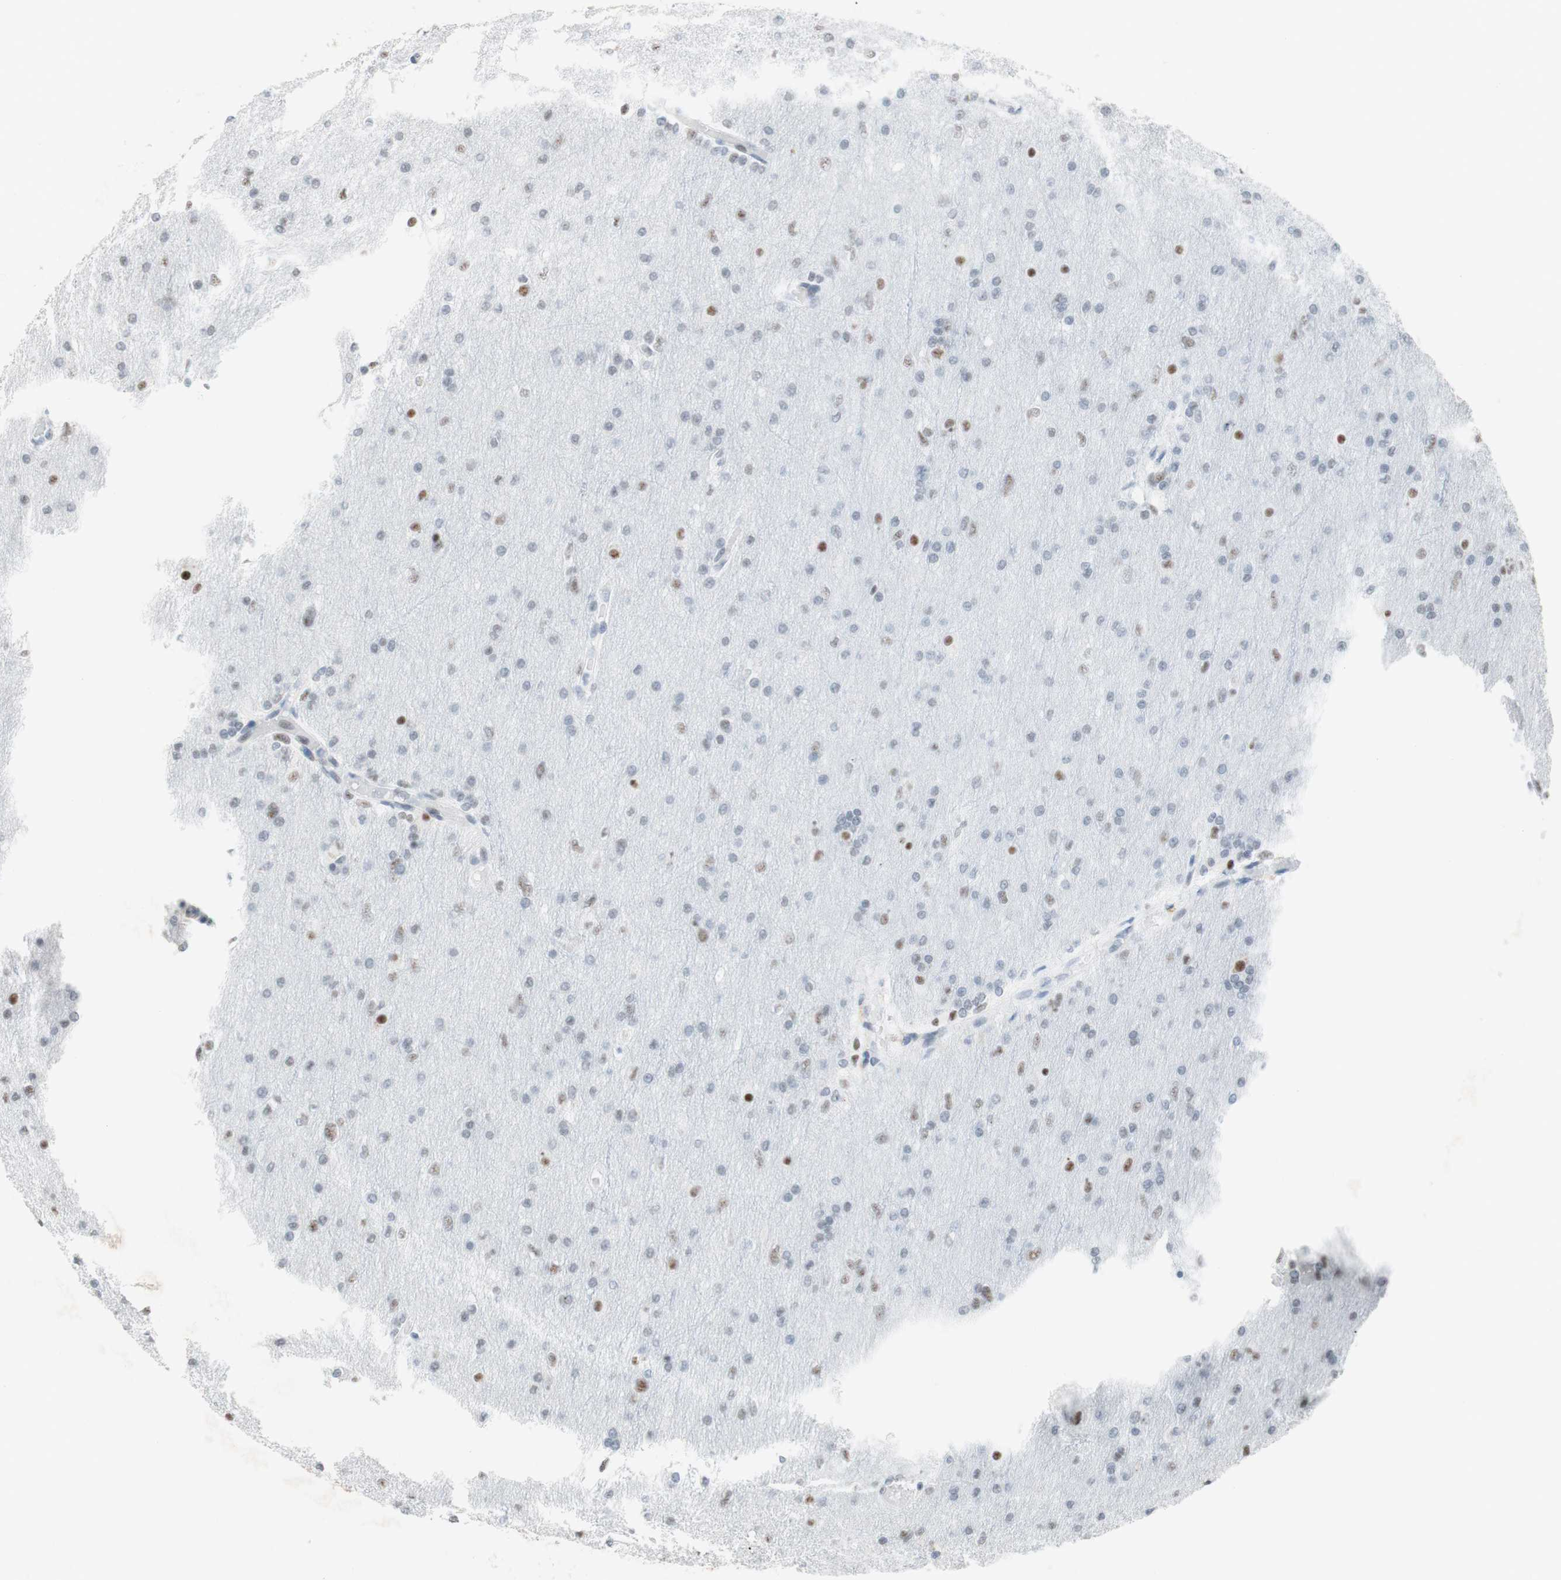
{"staining": {"intensity": "weak", "quantity": "<25%", "location": "nuclear"}, "tissue": "glioma", "cell_type": "Tumor cells", "image_type": "cancer", "snomed": [{"axis": "morphology", "description": "Glioma, malignant, High grade"}, {"axis": "topography", "description": "Cerebral cortex"}], "caption": "An immunohistochemistry (IHC) image of glioma is shown. There is no staining in tumor cells of glioma. (DAB immunohistochemistry (IHC) with hematoxylin counter stain).", "gene": "SAP18", "patient": {"sex": "female", "age": 36}}